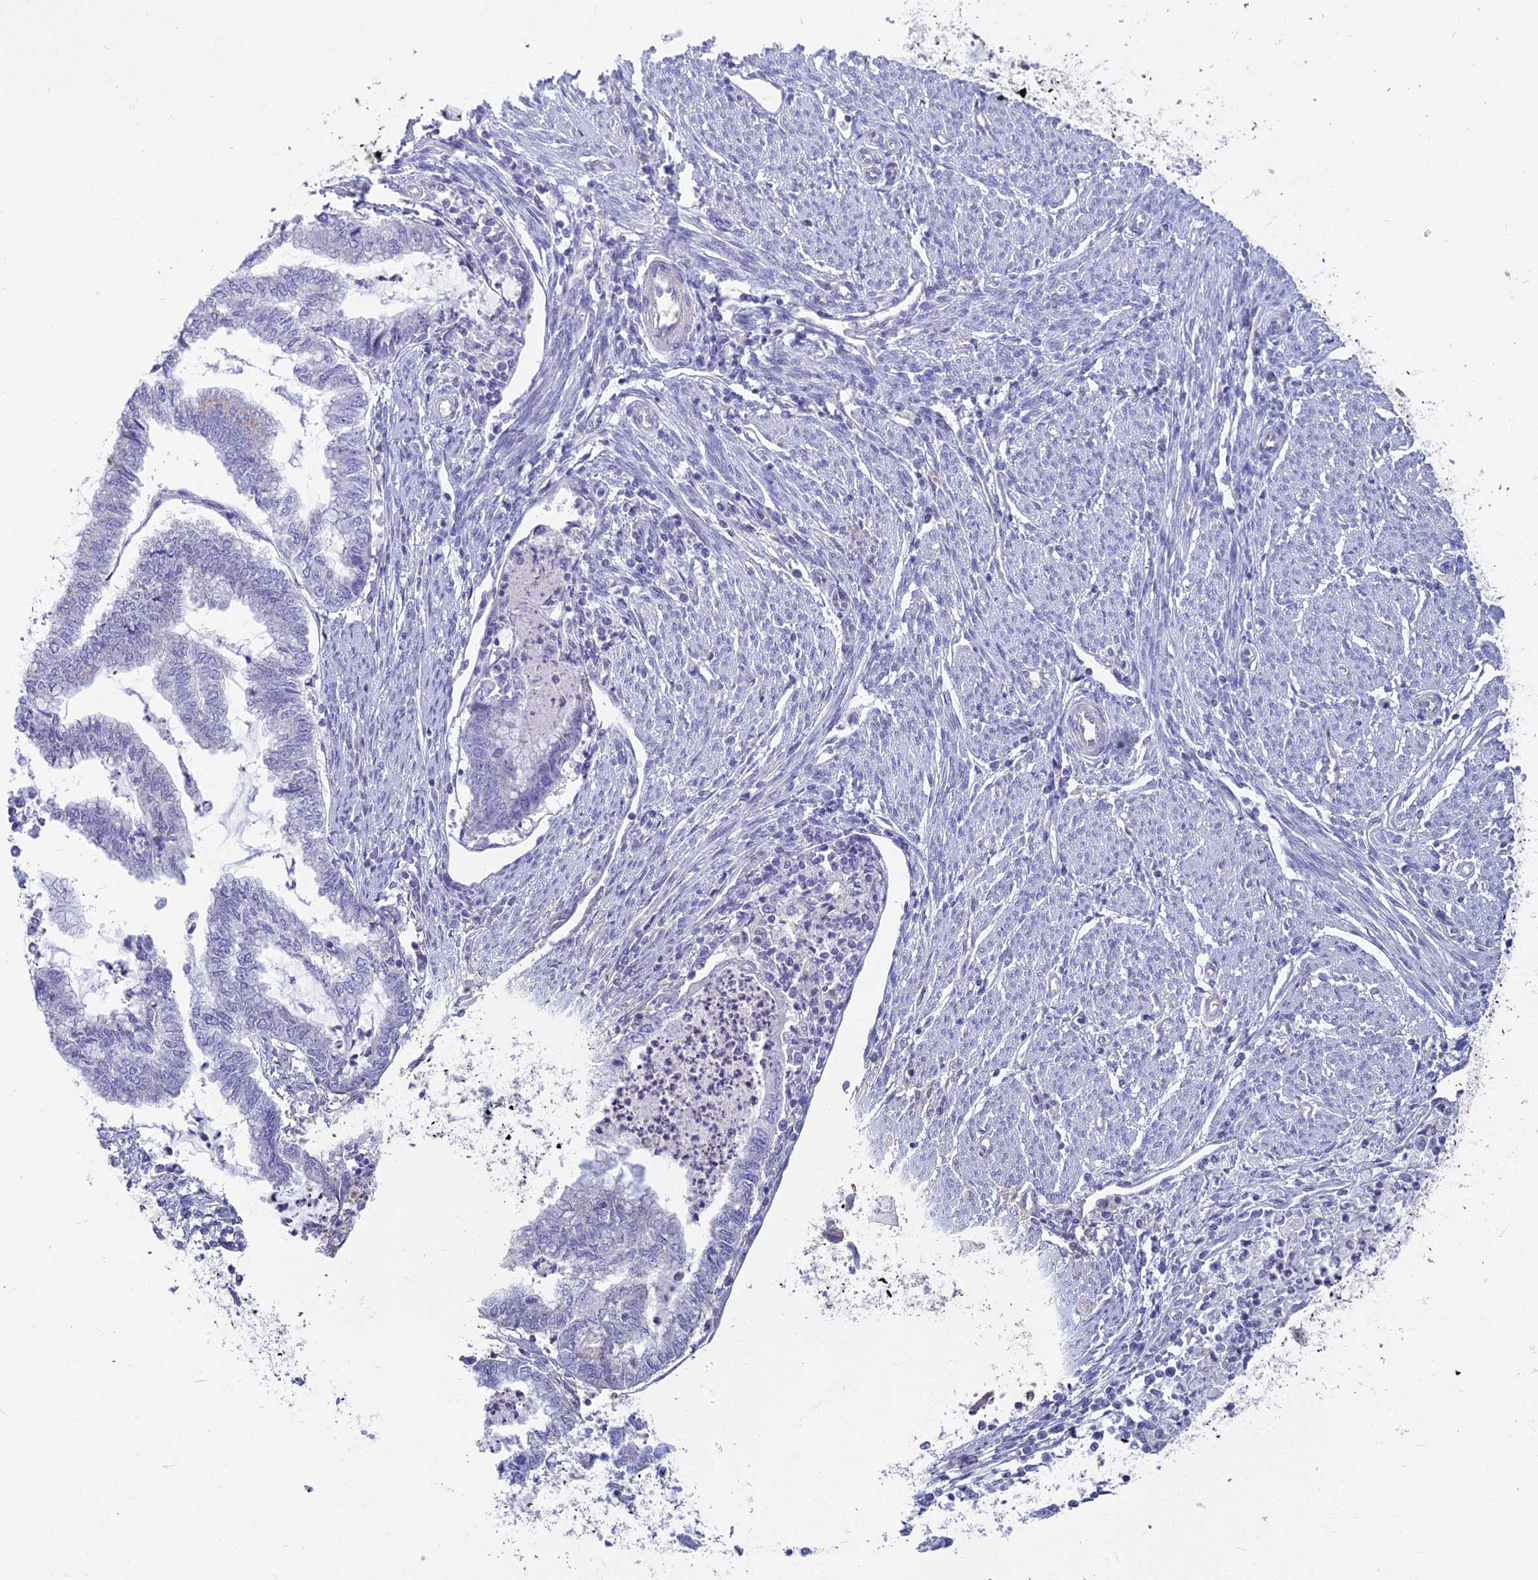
{"staining": {"intensity": "negative", "quantity": "none", "location": "none"}, "tissue": "endometrial cancer", "cell_type": "Tumor cells", "image_type": "cancer", "snomed": [{"axis": "morphology", "description": "Adenocarcinoma, NOS"}, {"axis": "topography", "description": "Endometrium"}], "caption": "High magnification brightfield microscopy of adenocarcinoma (endometrial) stained with DAB (3,3'-diaminobenzidine) (brown) and counterstained with hematoxylin (blue): tumor cells show no significant expression.", "gene": "SMIM24", "patient": {"sex": "female", "age": 79}}